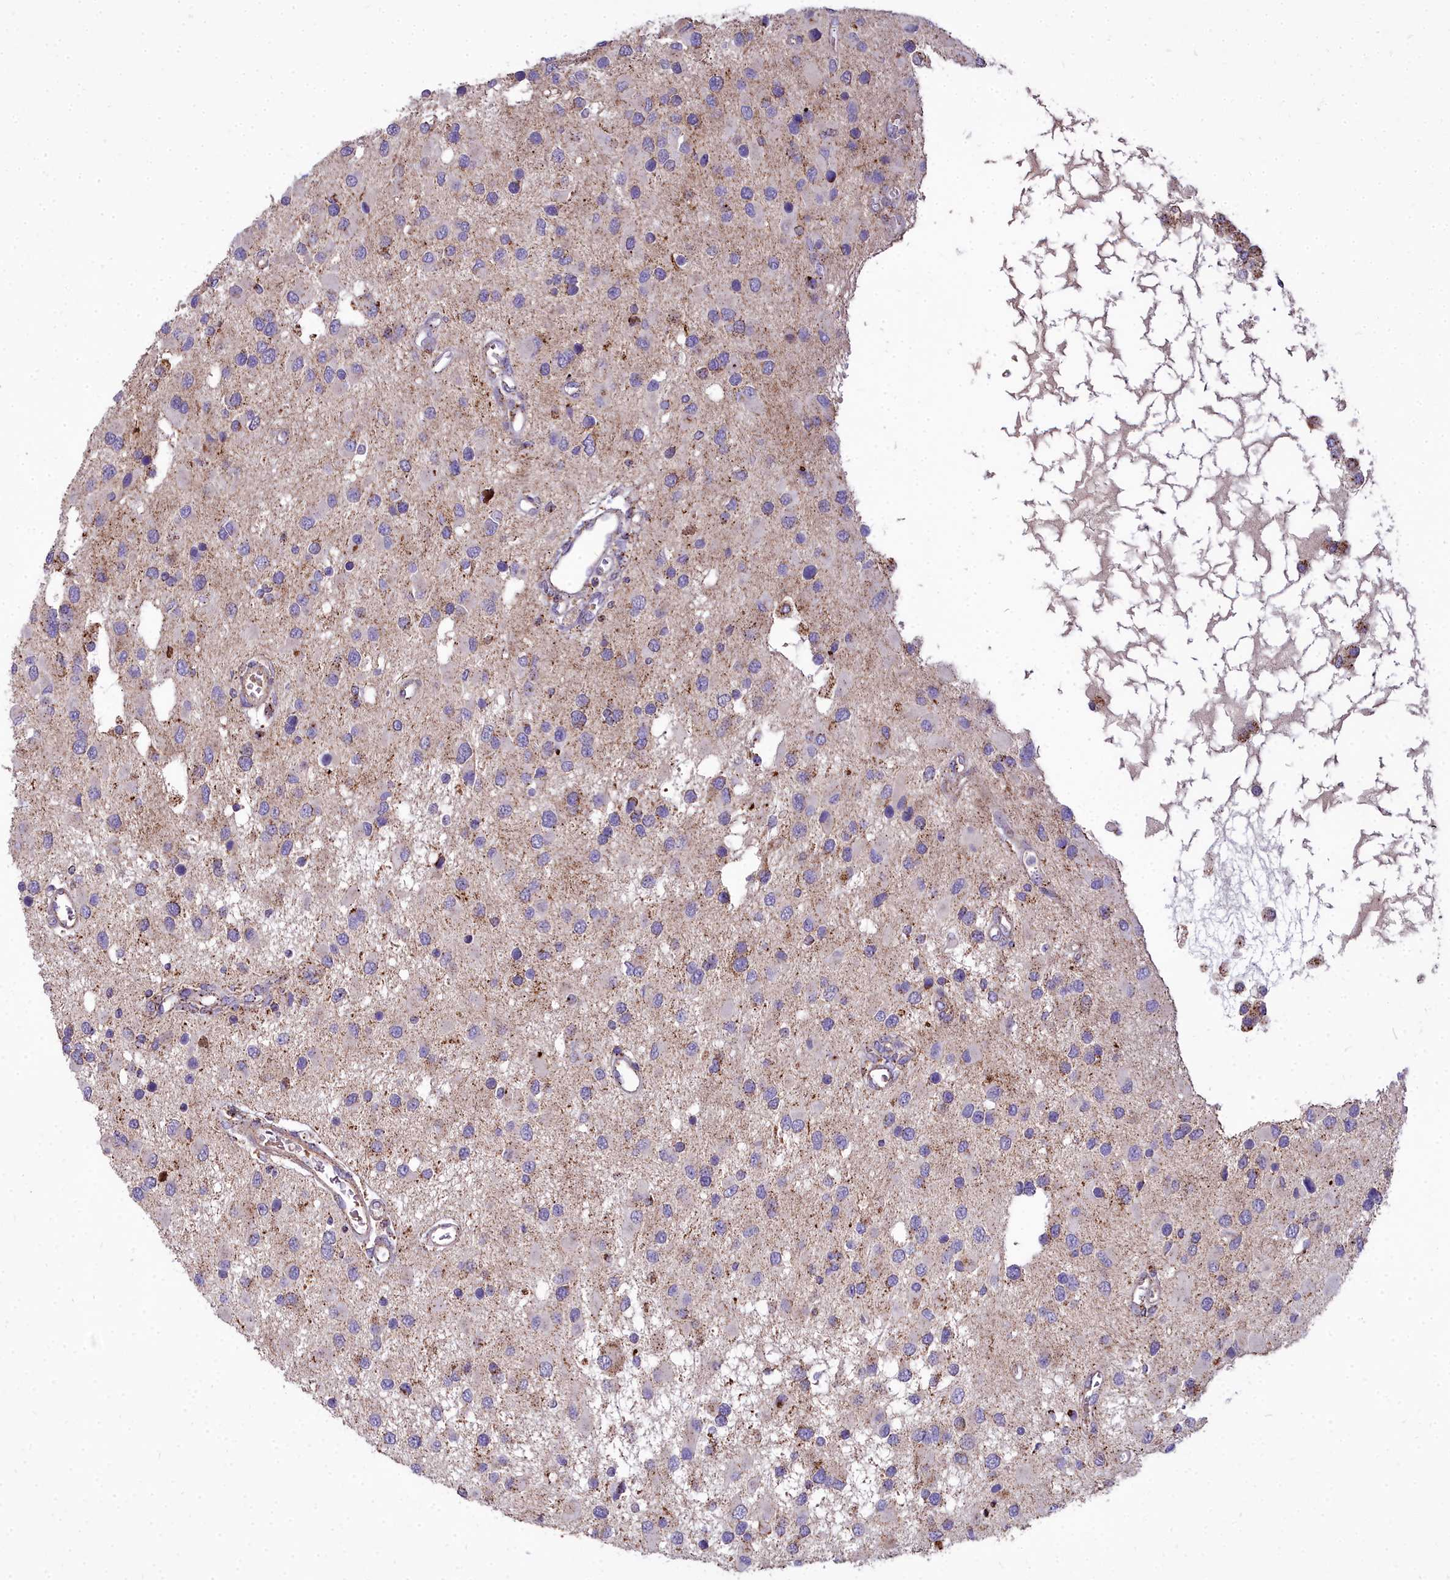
{"staining": {"intensity": "weak", "quantity": ">75%", "location": "cytoplasmic/membranous"}, "tissue": "glioma", "cell_type": "Tumor cells", "image_type": "cancer", "snomed": [{"axis": "morphology", "description": "Glioma, malignant, High grade"}, {"axis": "topography", "description": "Brain"}], "caption": "This micrograph shows immunohistochemistry staining of glioma, with low weak cytoplasmic/membranous staining in about >75% of tumor cells.", "gene": "FRMPD1", "patient": {"sex": "male", "age": 53}}